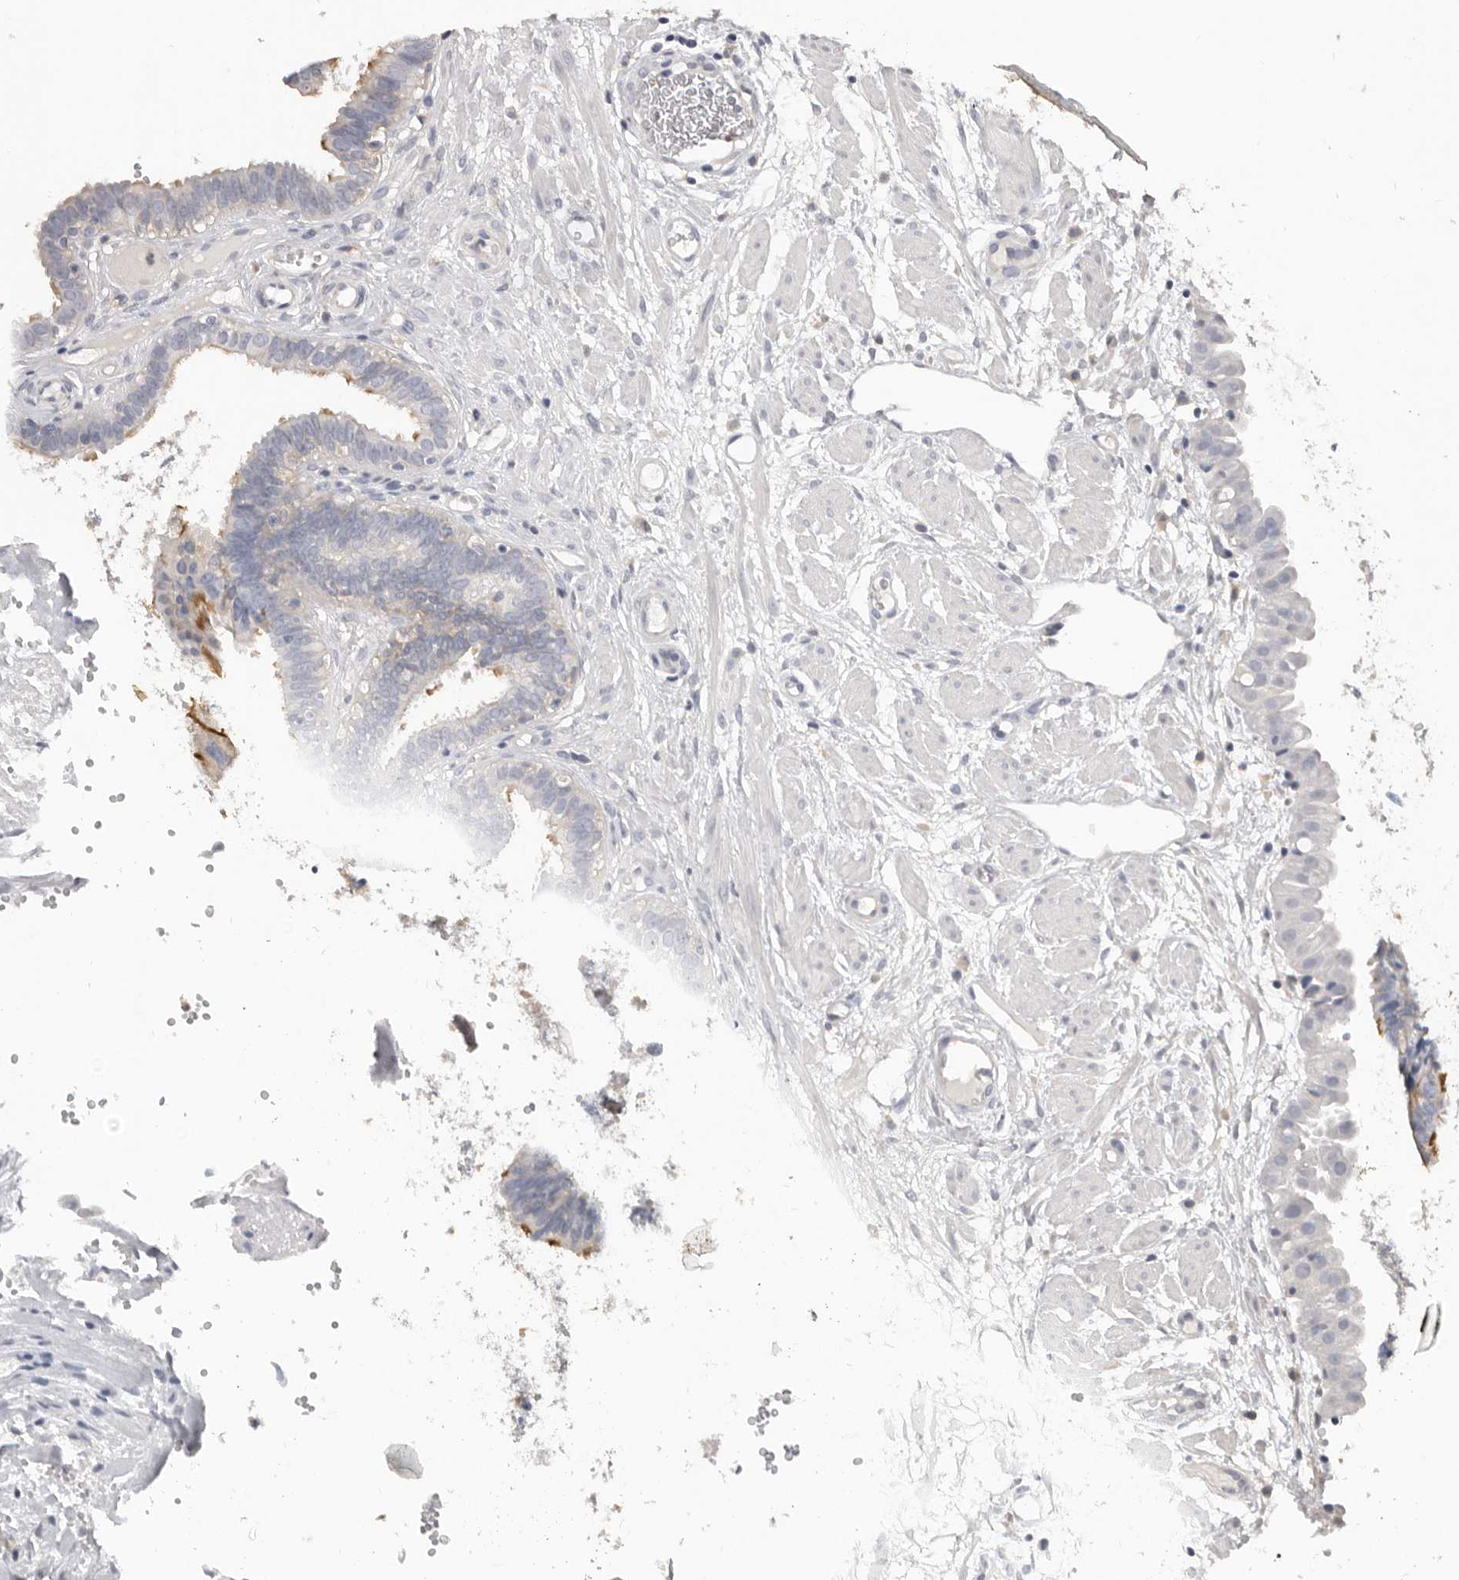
{"staining": {"intensity": "moderate", "quantity": "<25%", "location": "cytoplasmic/membranous"}, "tissue": "fallopian tube", "cell_type": "Glandular cells", "image_type": "normal", "snomed": [{"axis": "morphology", "description": "Normal tissue, NOS"}, {"axis": "topography", "description": "Fallopian tube"}, {"axis": "topography", "description": "Placenta"}], "caption": "This is a photomicrograph of immunohistochemistry staining of unremarkable fallopian tube, which shows moderate staining in the cytoplasmic/membranous of glandular cells.", "gene": "WDTC1", "patient": {"sex": "female", "age": 32}}